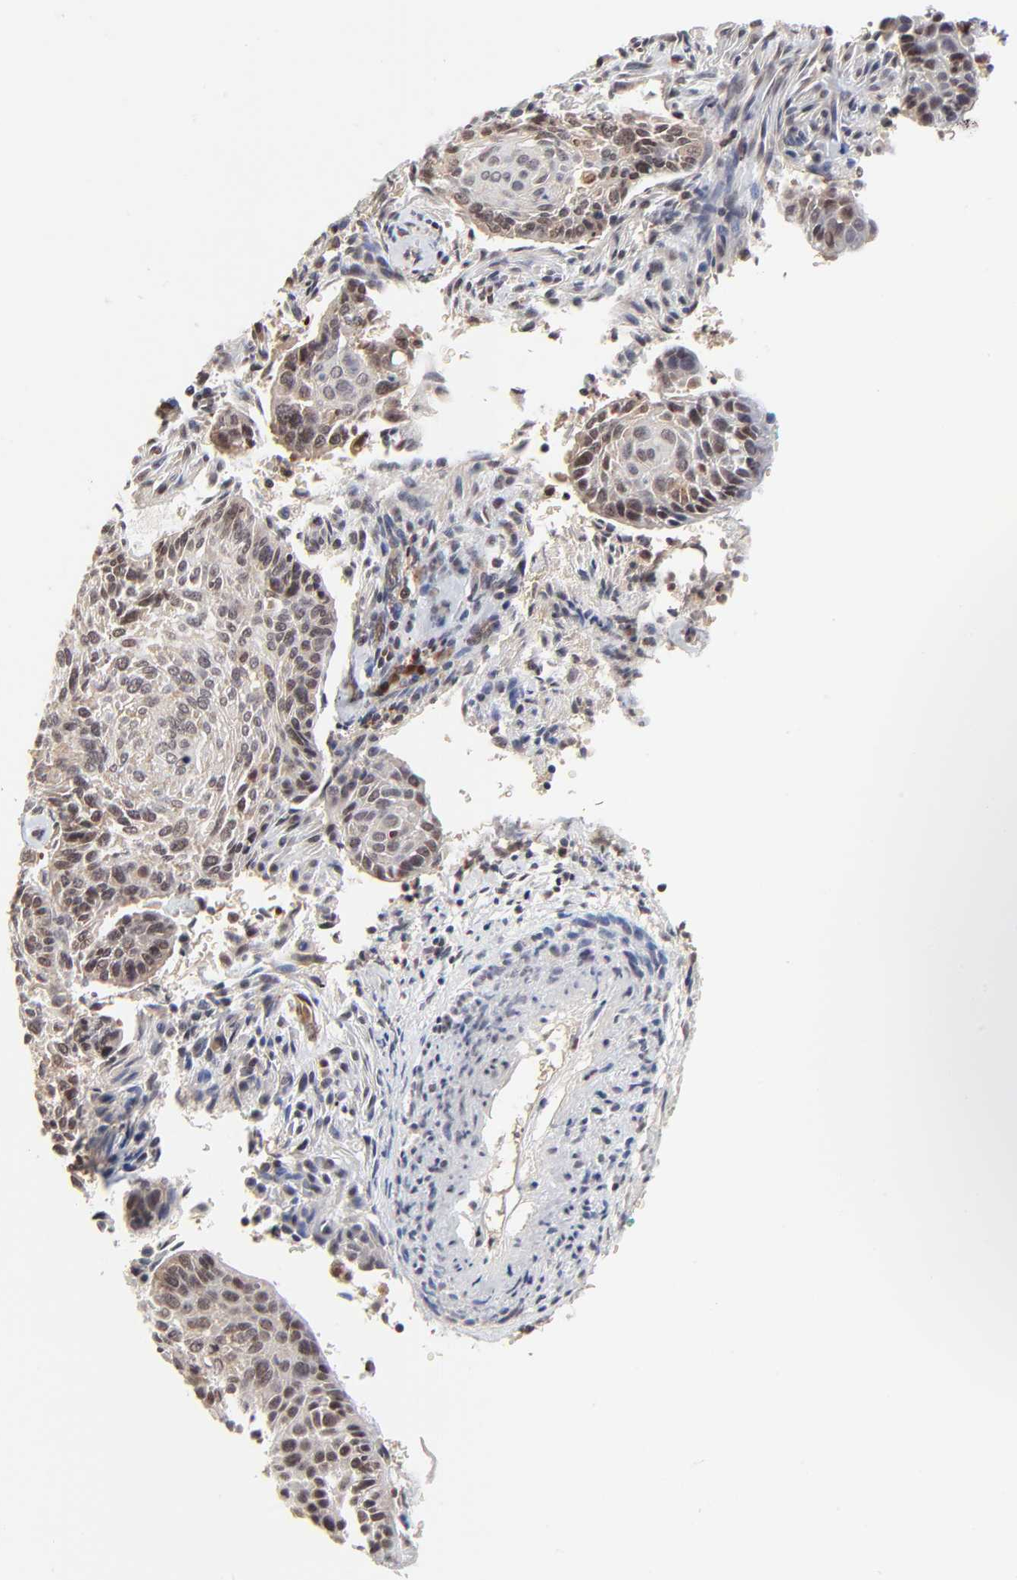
{"staining": {"intensity": "moderate", "quantity": ">75%", "location": "cytoplasmic/membranous,nuclear"}, "tissue": "cervical cancer", "cell_type": "Tumor cells", "image_type": "cancer", "snomed": [{"axis": "morphology", "description": "Squamous cell carcinoma, NOS"}, {"axis": "topography", "description": "Cervix"}], "caption": "Squamous cell carcinoma (cervical) stained with immunohistochemistry (IHC) displays moderate cytoplasmic/membranous and nuclear expression in about >75% of tumor cells.", "gene": "CASP10", "patient": {"sex": "female", "age": 33}}